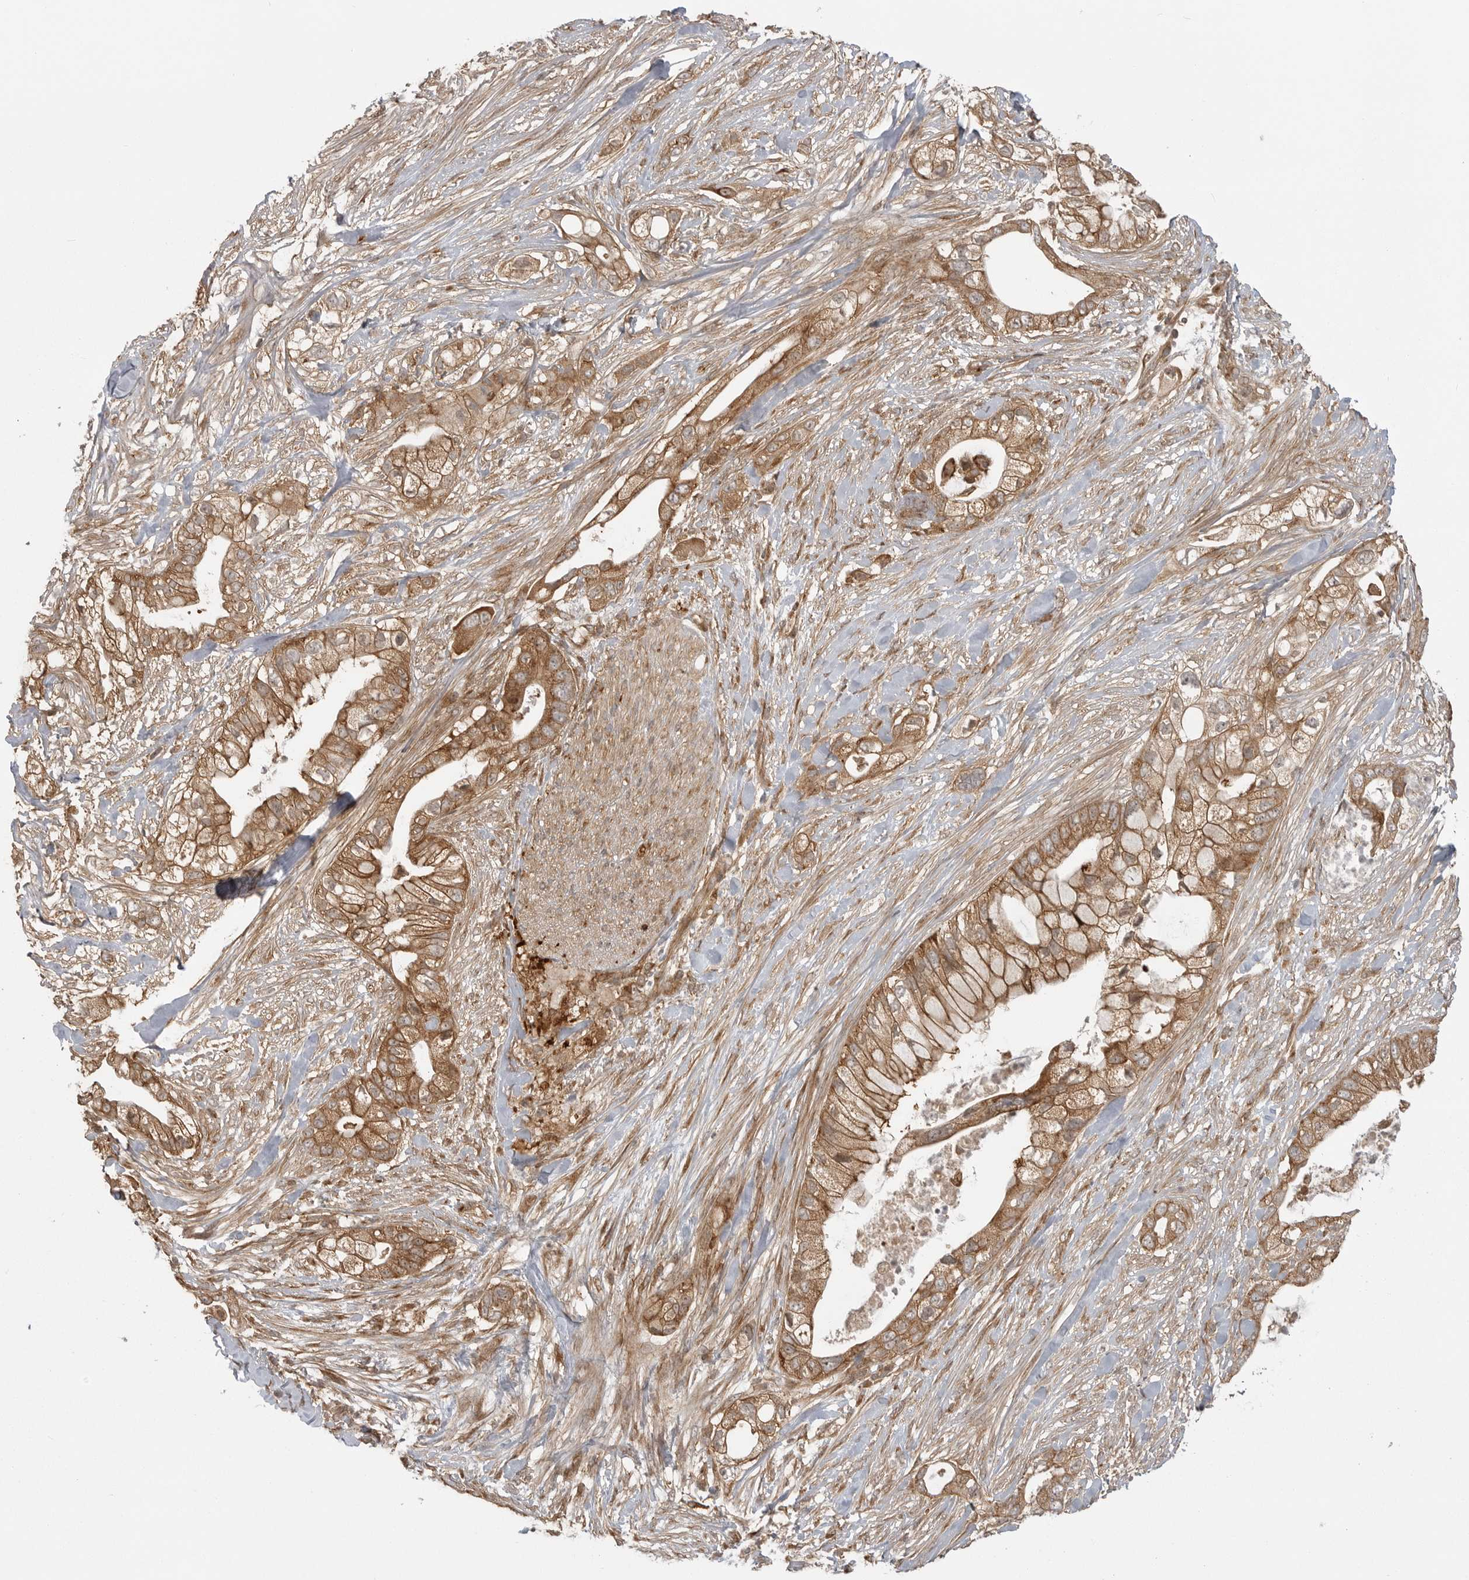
{"staining": {"intensity": "moderate", "quantity": ">75%", "location": "cytoplasmic/membranous"}, "tissue": "pancreatic cancer", "cell_type": "Tumor cells", "image_type": "cancer", "snomed": [{"axis": "morphology", "description": "Adenocarcinoma, NOS"}, {"axis": "topography", "description": "Pancreas"}], "caption": "Tumor cells demonstrate medium levels of moderate cytoplasmic/membranous positivity in about >75% of cells in pancreatic cancer. Nuclei are stained in blue.", "gene": "FAT3", "patient": {"sex": "male", "age": 53}}